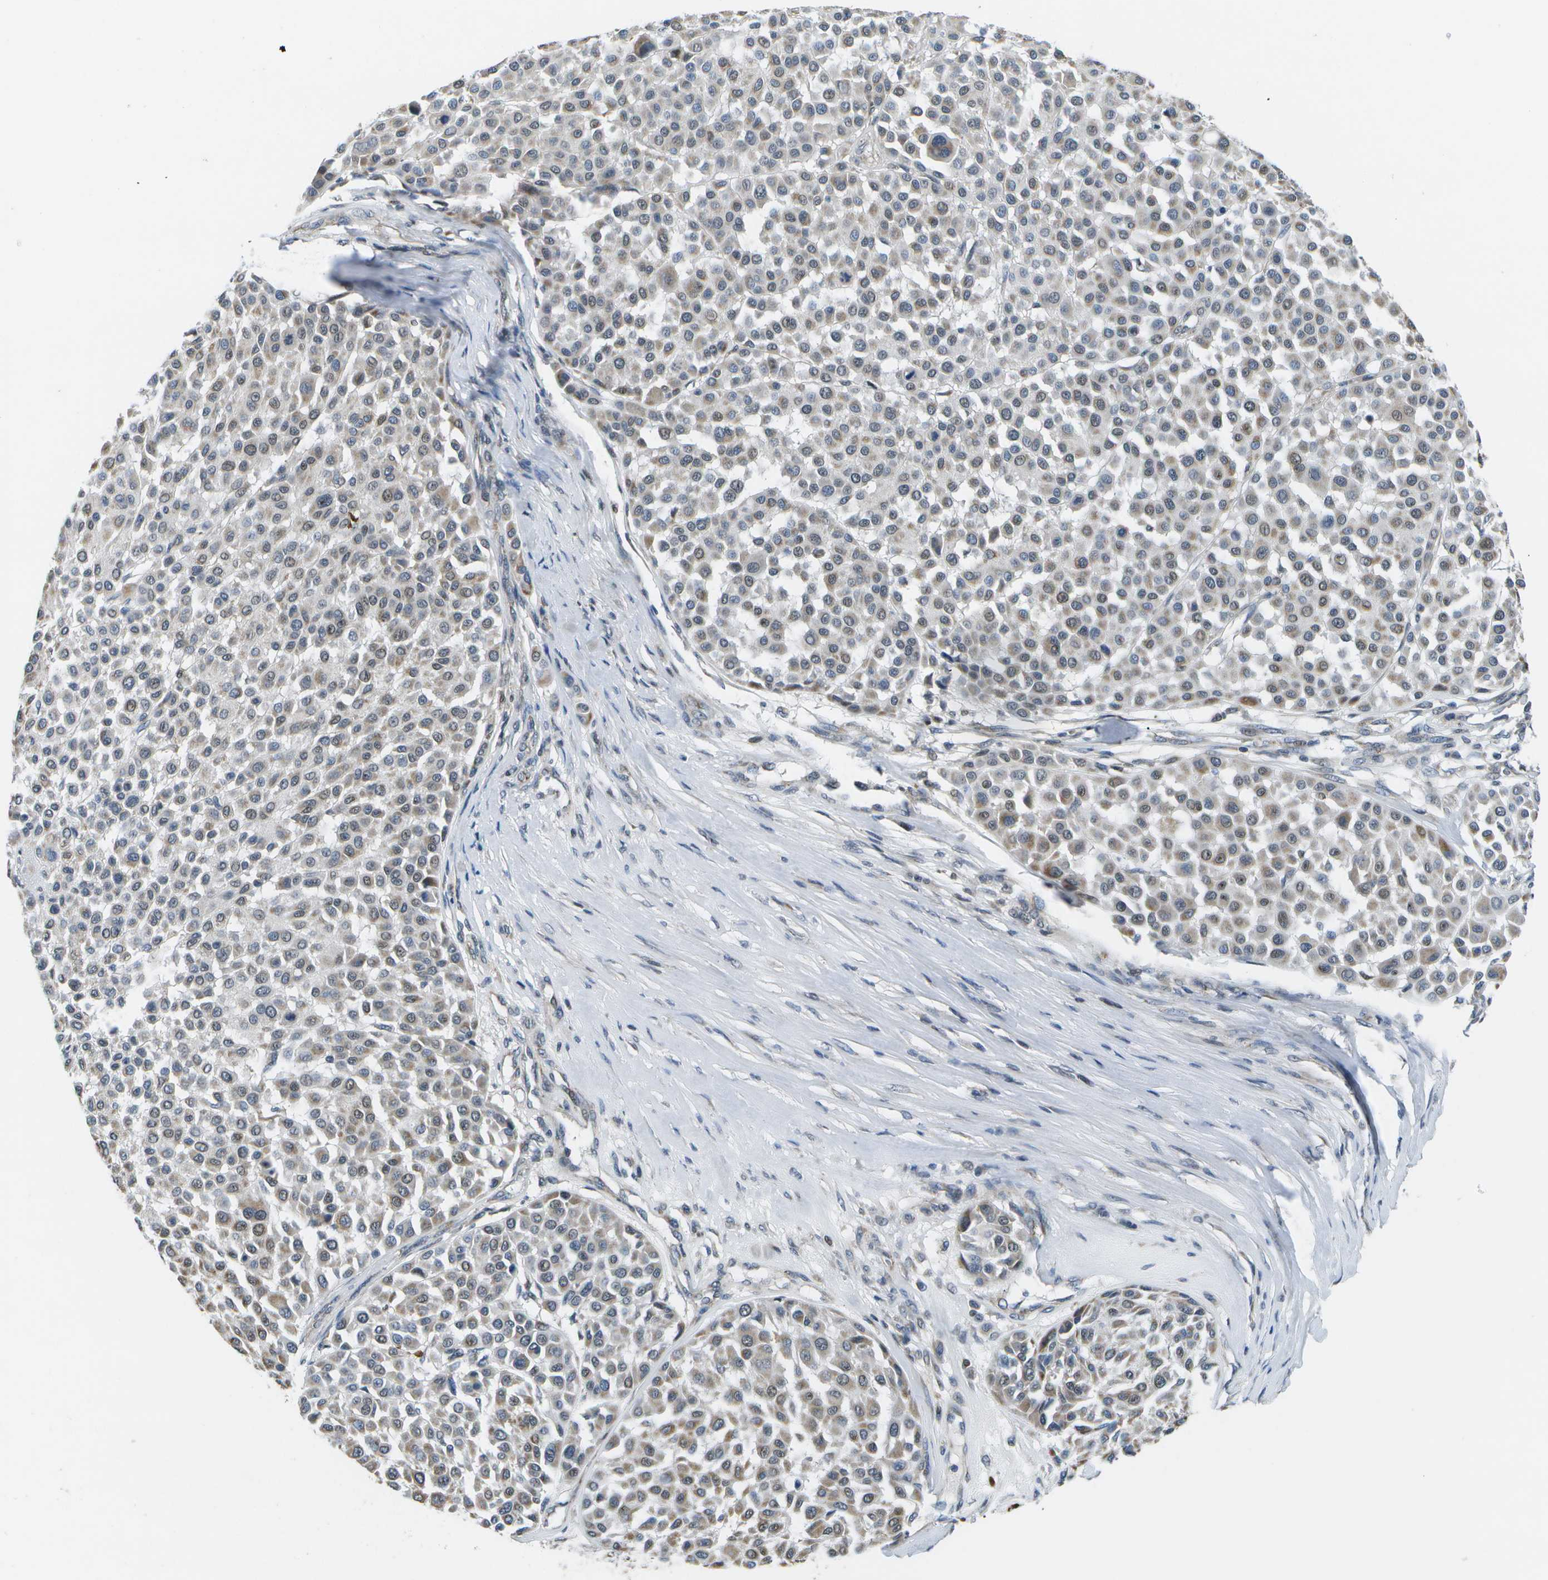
{"staining": {"intensity": "weak", "quantity": "25%-75%", "location": "cytoplasmic/membranous"}, "tissue": "melanoma", "cell_type": "Tumor cells", "image_type": "cancer", "snomed": [{"axis": "morphology", "description": "Malignant melanoma, Metastatic site"}, {"axis": "topography", "description": "Soft tissue"}], "caption": "The immunohistochemical stain highlights weak cytoplasmic/membranous expression in tumor cells of malignant melanoma (metastatic site) tissue.", "gene": "GALNT15", "patient": {"sex": "male", "age": 41}}